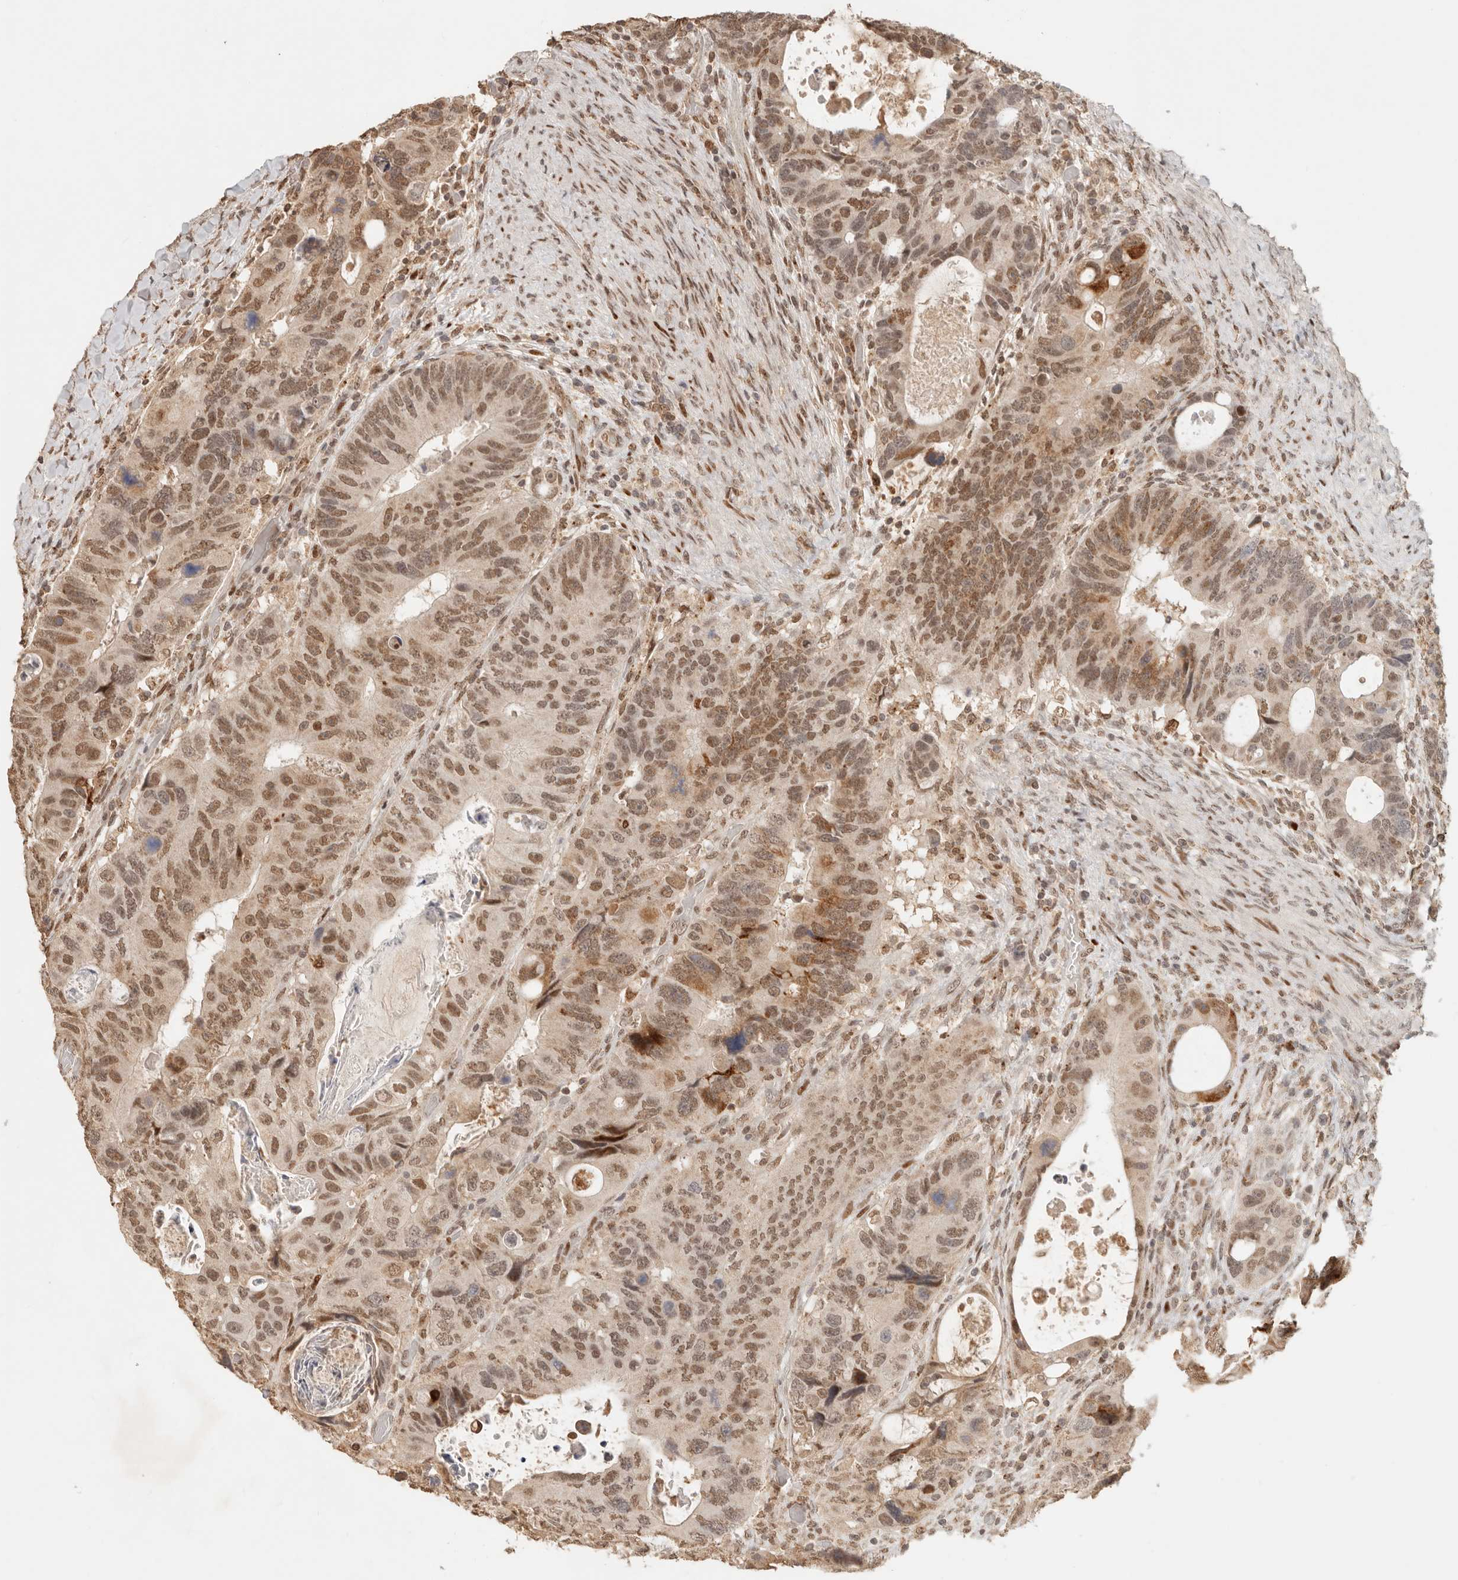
{"staining": {"intensity": "moderate", "quantity": ">75%", "location": "cytoplasmic/membranous,nuclear"}, "tissue": "colorectal cancer", "cell_type": "Tumor cells", "image_type": "cancer", "snomed": [{"axis": "morphology", "description": "Adenocarcinoma, NOS"}, {"axis": "topography", "description": "Rectum"}], "caption": "Brown immunohistochemical staining in human colorectal cancer reveals moderate cytoplasmic/membranous and nuclear staining in approximately >75% of tumor cells.", "gene": "NPAS2", "patient": {"sex": "male", "age": 59}}